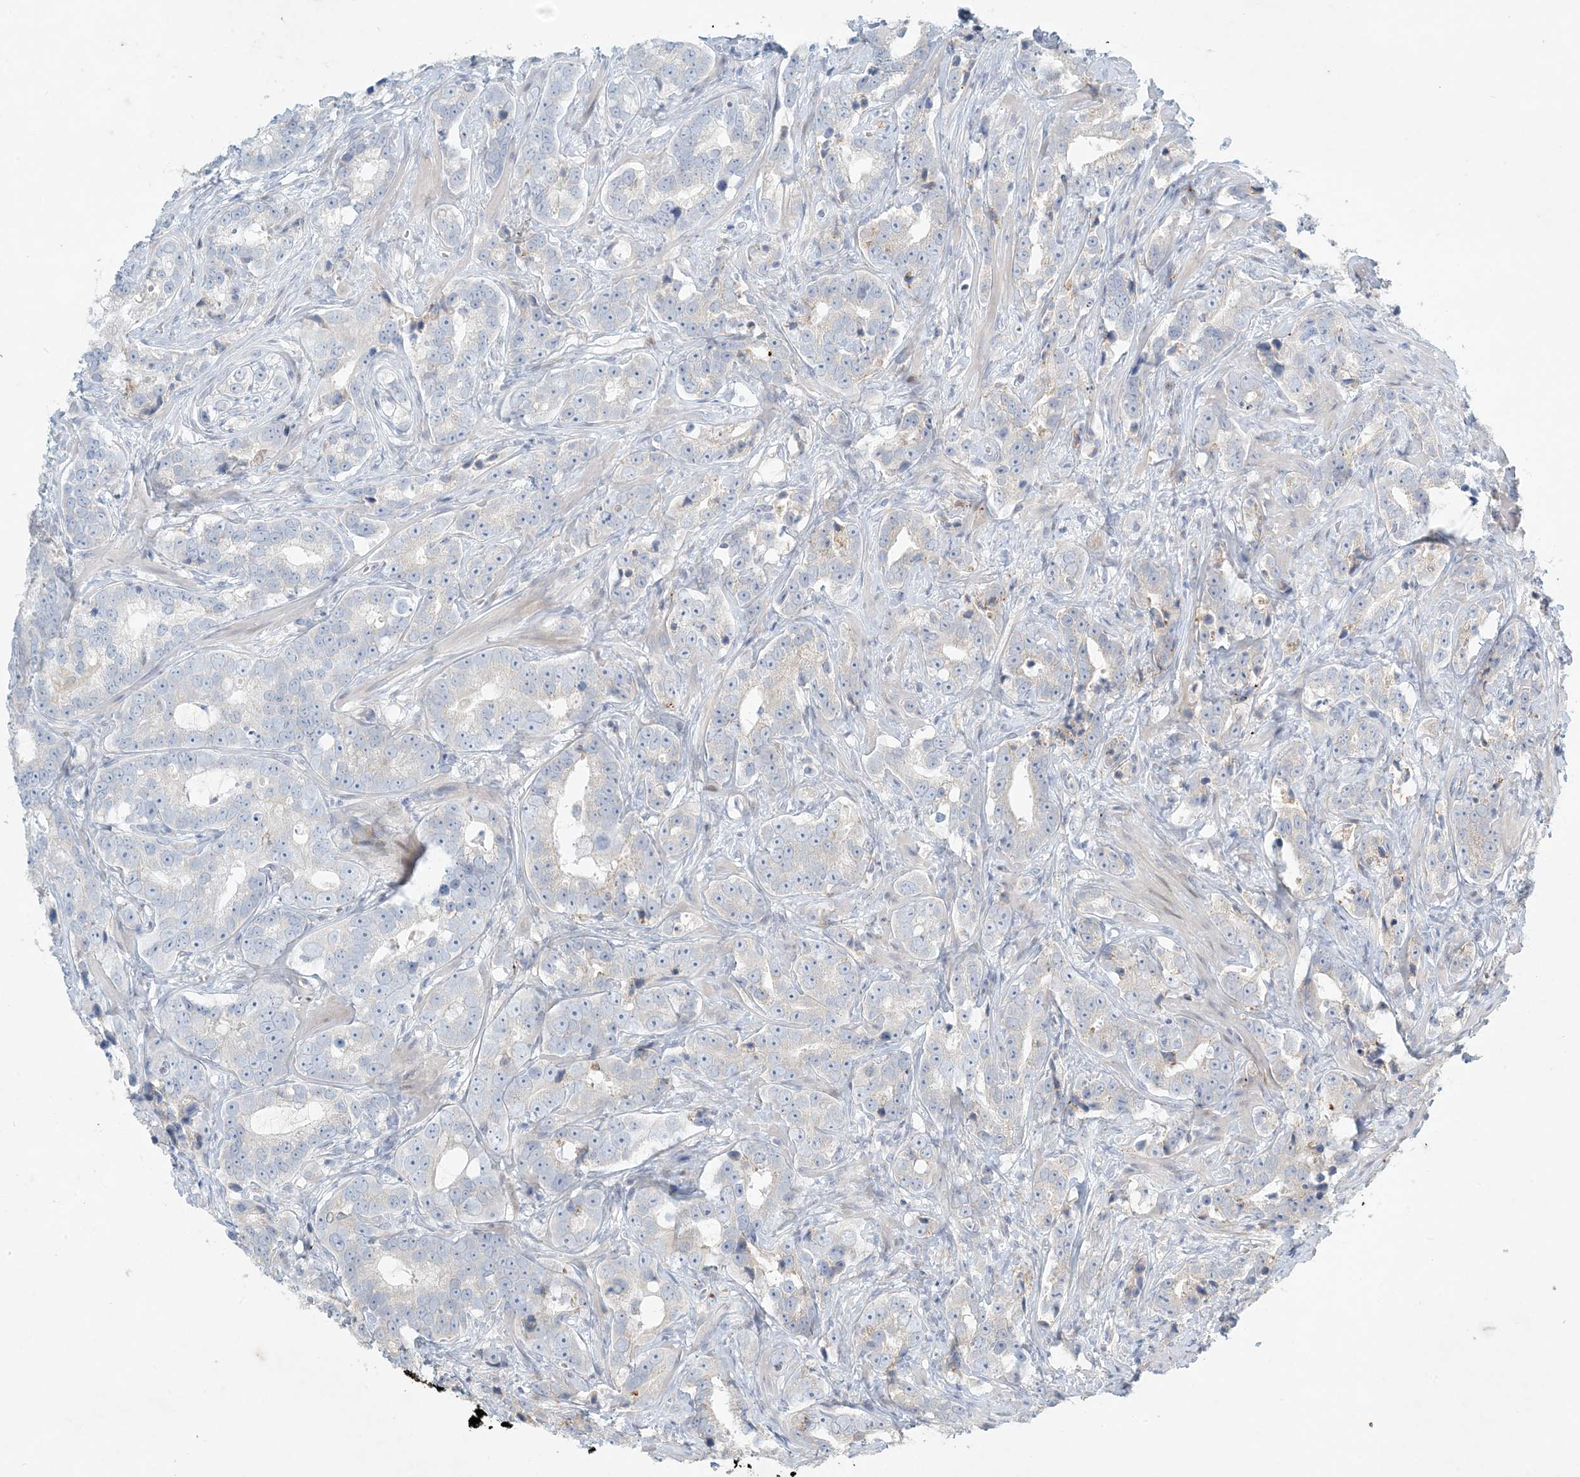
{"staining": {"intensity": "negative", "quantity": "none", "location": "none"}, "tissue": "prostate cancer", "cell_type": "Tumor cells", "image_type": "cancer", "snomed": [{"axis": "morphology", "description": "Adenocarcinoma, High grade"}, {"axis": "topography", "description": "Prostate"}], "caption": "High-grade adenocarcinoma (prostate) was stained to show a protein in brown. There is no significant staining in tumor cells.", "gene": "ZNF385D", "patient": {"sex": "male", "age": 62}}